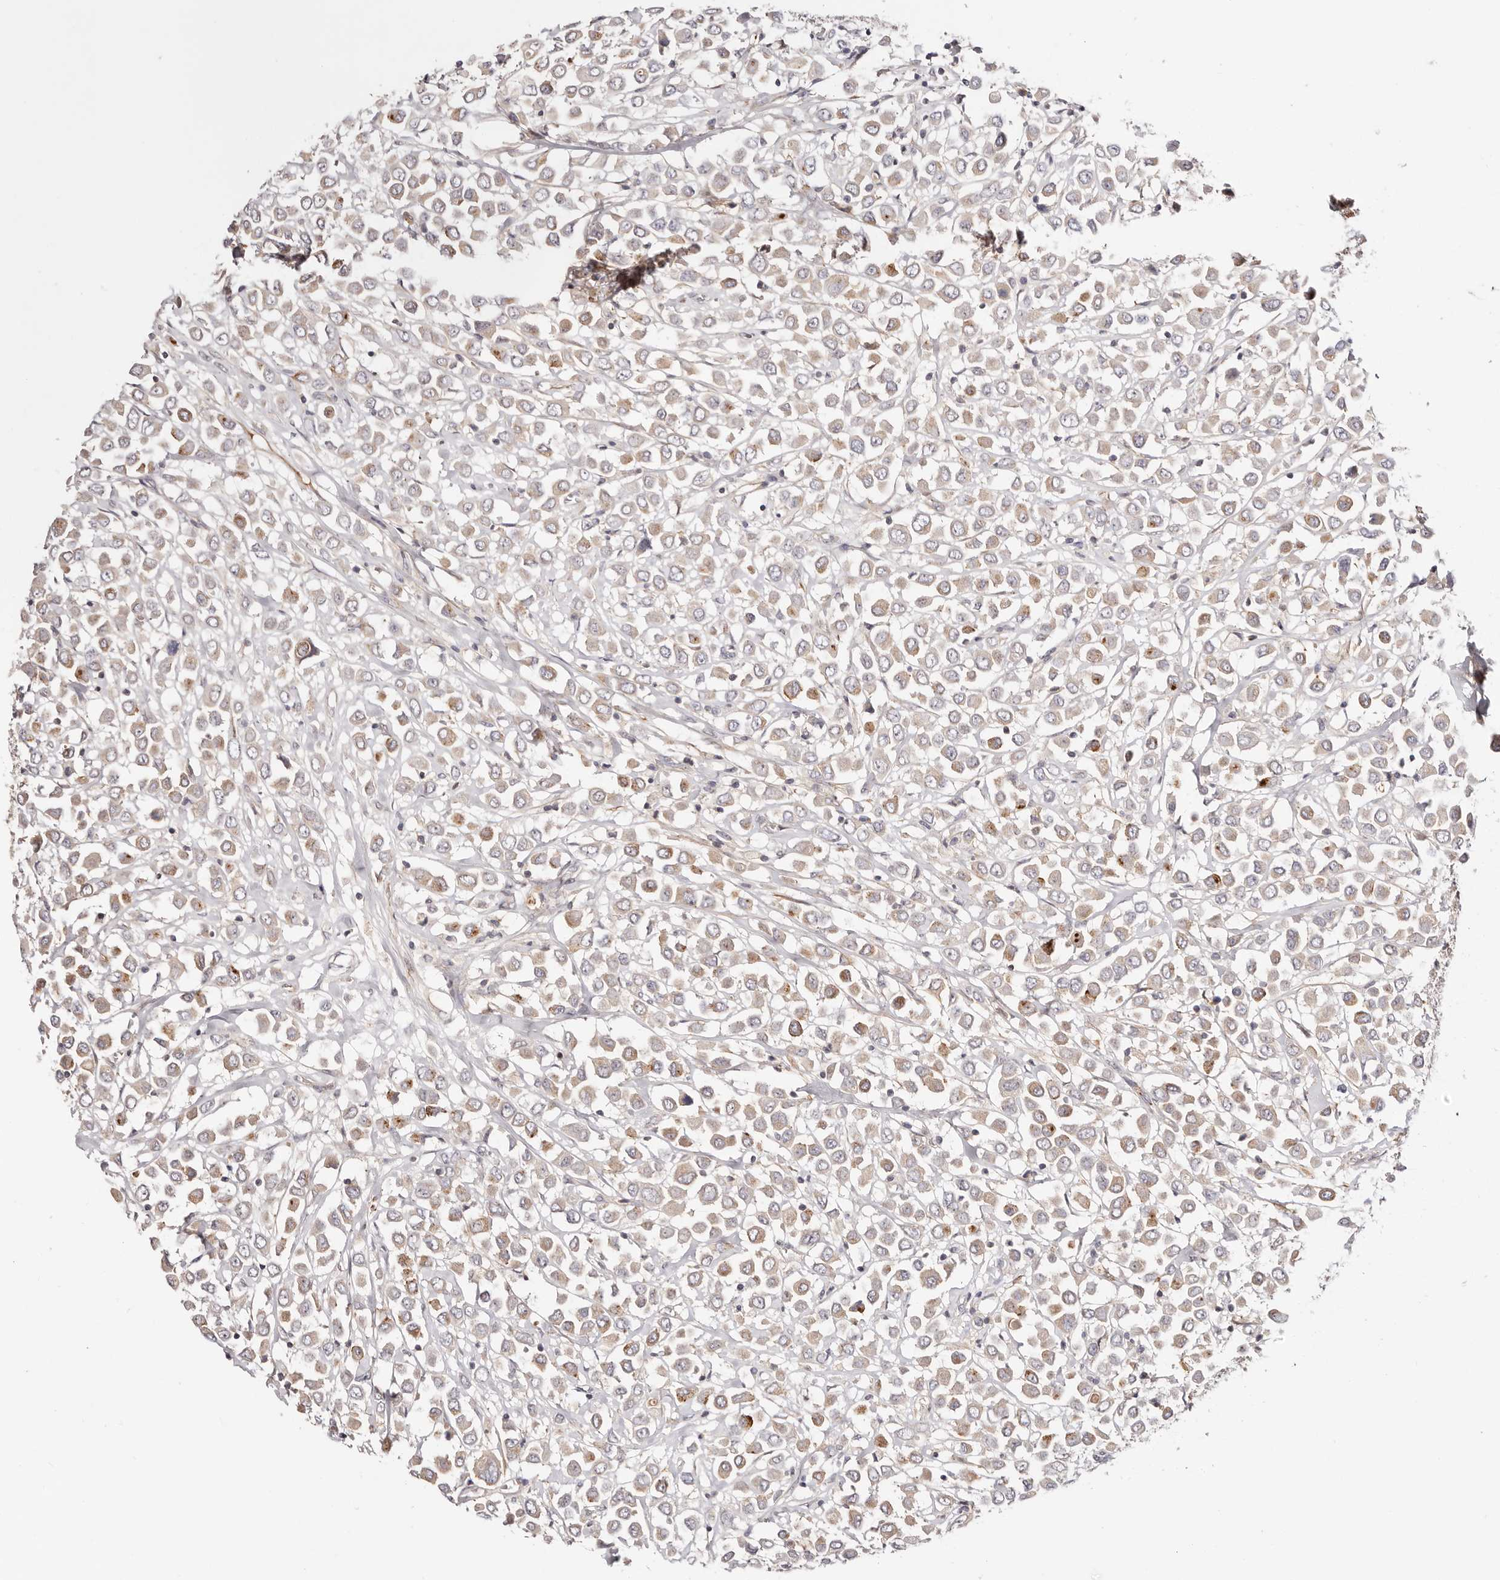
{"staining": {"intensity": "moderate", "quantity": ">75%", "location": "cytoplasmic/membranous"}, "tissue": "breast cancer", "cell_type": "Tumor cells", "image_type": "cancer", "snomed": [{"axis": "morphology", "description": "Duct carcinoma"}, {"axis": "topography", "description": "Breast"}], "caption": "Immunohistochemistry (DAB (3,3'-diaminobenzidine)) staining of breast infiltrating ductal carcinoma displays moderate cytoplasmic/membranous protein staining in about >75% of tumor cells. (Brightfield microscopy of DAB IHC at high magnification).", "gene": "SLC35B2", "patient": {"sex": "female", "age": 61}}